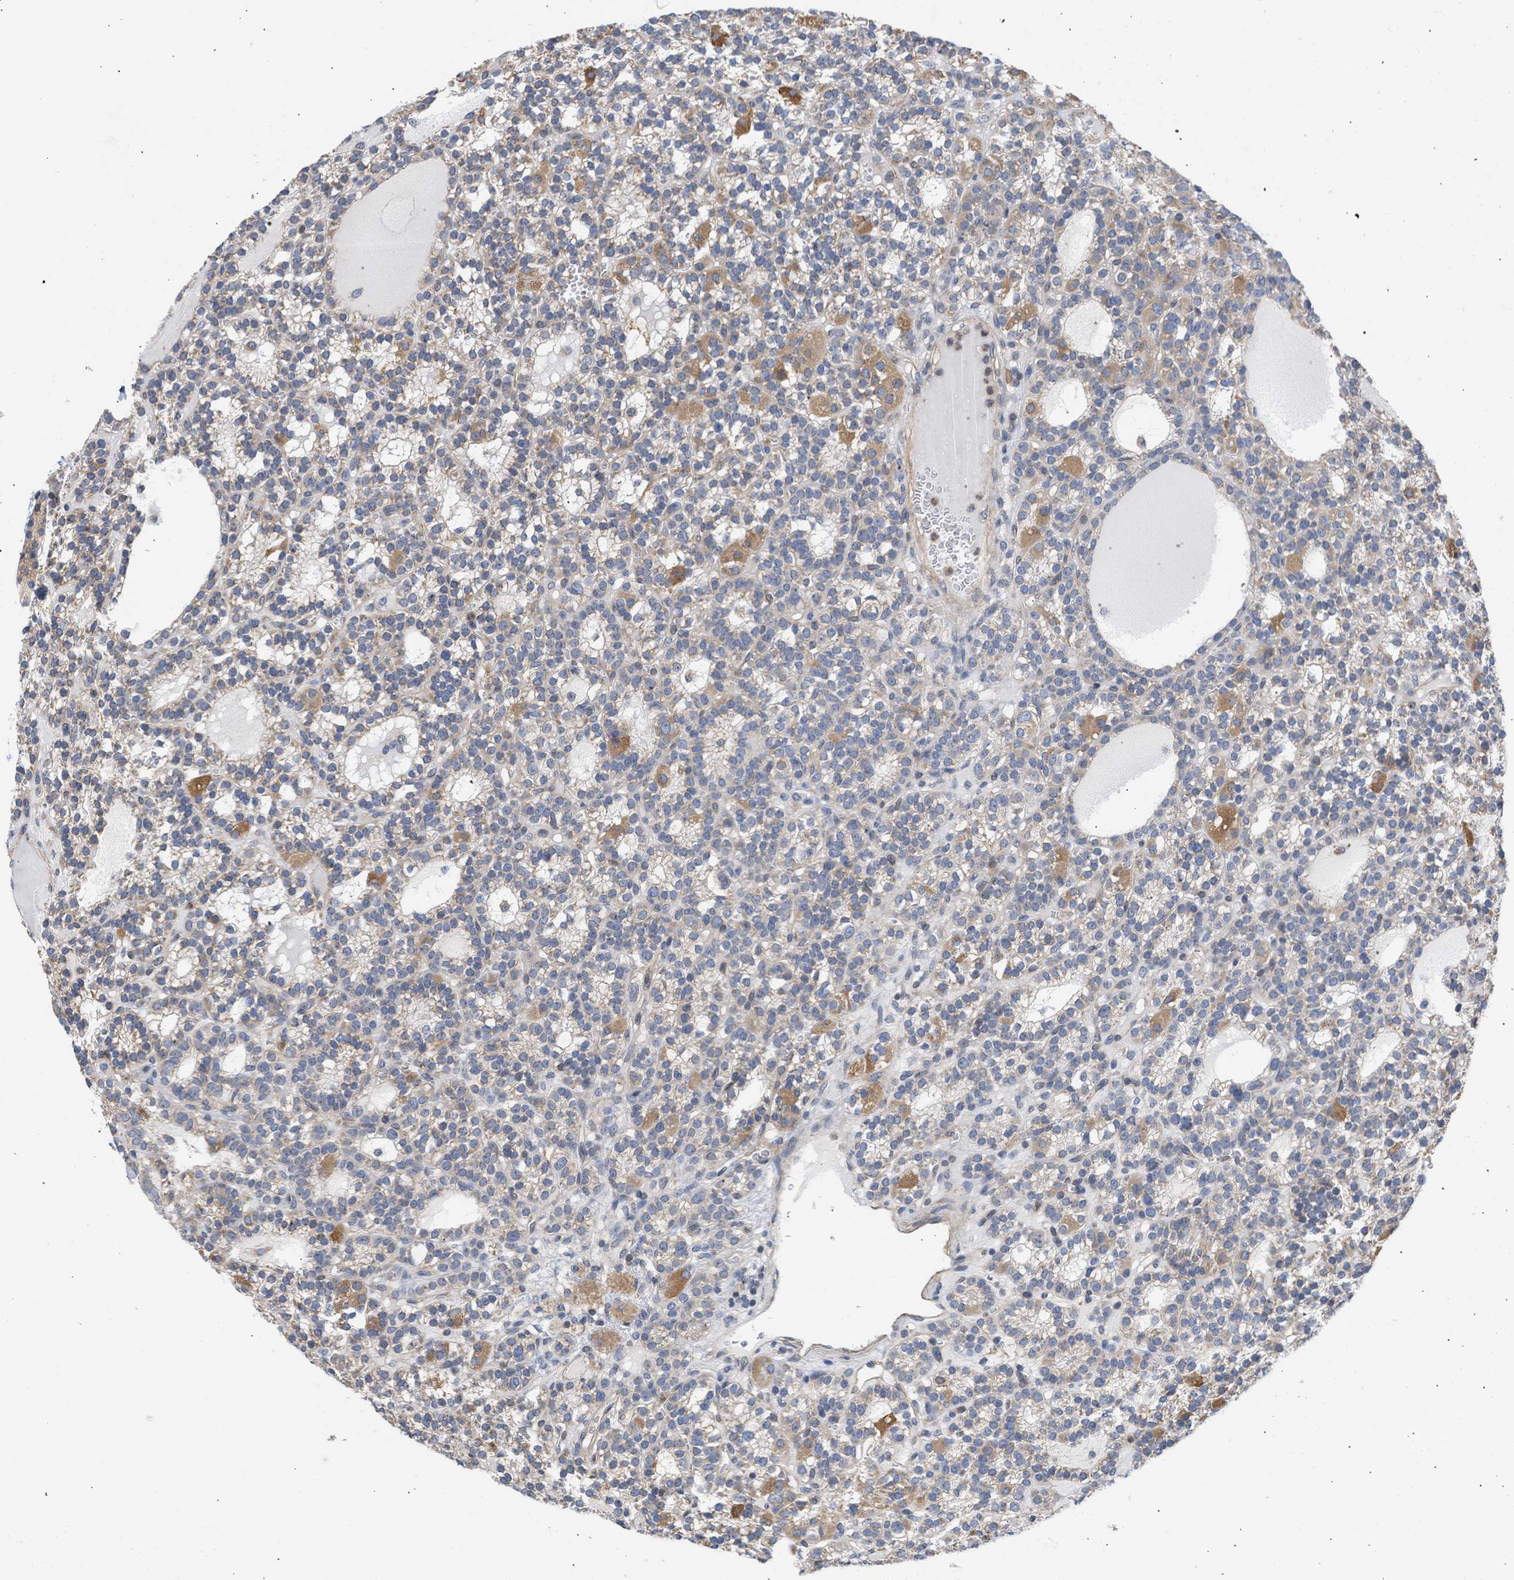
{"staining": {"intensity": "moderate", "quantity": "25%-75%", "location": "cytoplasmic/membranous"}, "tissue": "parathyroid gland", "cell_type": "Glandular cells", "image_type": "normal", "snomed": [{"axis": "morphology", "description": "Normal tissue, NOS"}, {"axis": "morphology", "description": "Adenoma, NOS"}, {"axis": "topography", "description": "Parathyroid gland"}], "caption": "Immunohistochemical staining of unremarkable human parathyroid gland exhibits medium levels of moderate cytoplasmic/membranous positivity in approximately 25%-75% of glandular cells. Nuclei are stained in blue.", "gene": "MAP2K3", "patient": {"sex": "female", "age": 58}}